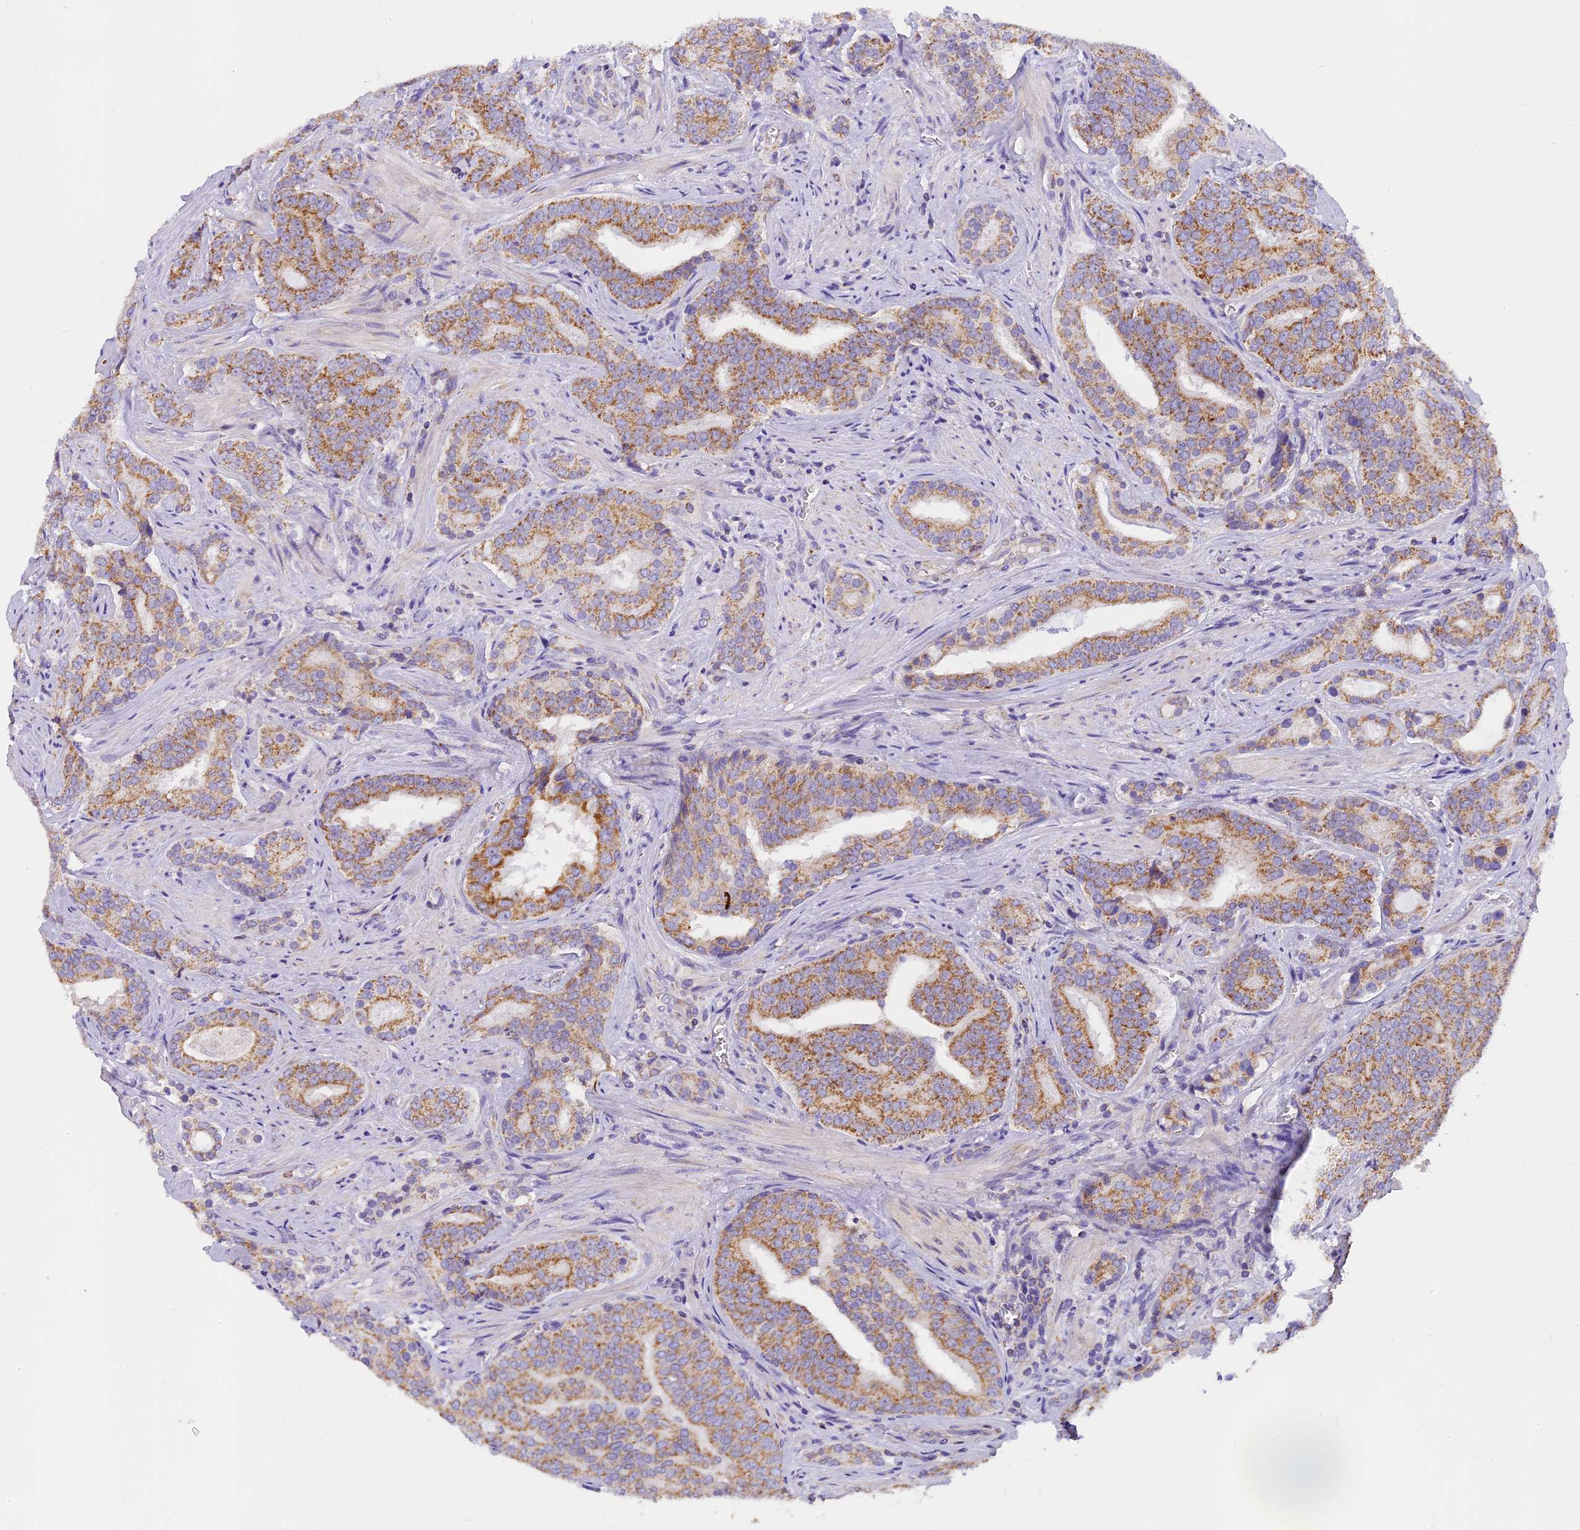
{"staining": {"intensity": "moderate", "quantity": ">75%", "location": "cytoplasmic/membranous"}, "tissue": "prostate cancer", "cell_type": "Tumor cells", "image_type": "cancer", "snomed": [{"axis": "morphology", "description": "Adenocarcinoma, High grade"}, {"axis": "topography", "description": "Prostate"}], "caption": "Immunohistochemistry (IHC) photomicrograph of prostate cancer (adenocarcinoma (high-grade)) stained for a protein (brown), which reveals medium levels of moderate cytoplasmic/membranous staining in approximately >75% of tumor cells.", "gene": "MGME1", "patient": {"sex": "male", "age": 55}}